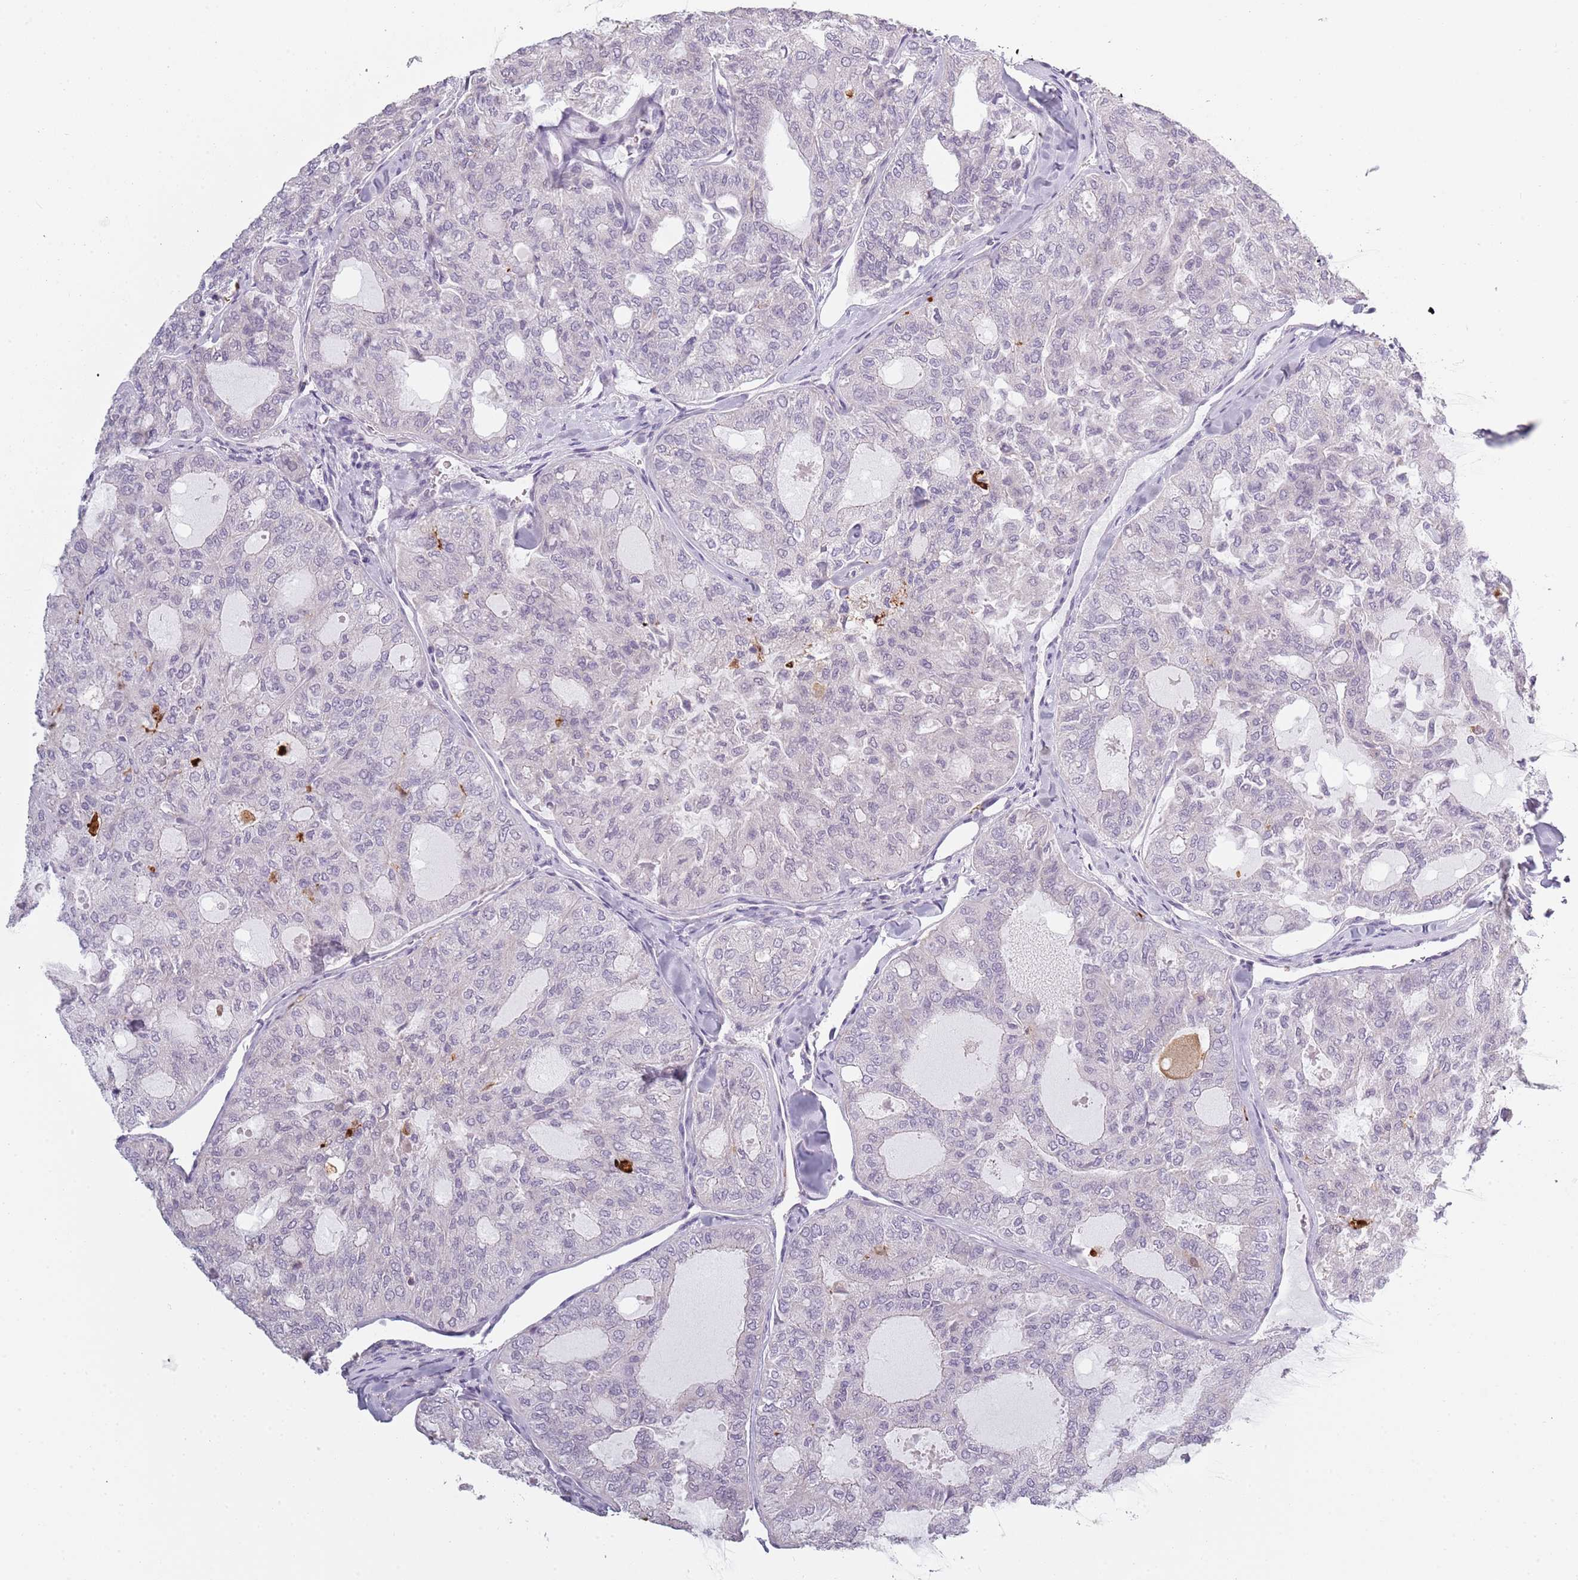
{"staining": {"intensity": "negative", "quantity": "none", "location": "none"}, "tissue": "thyroid cancer", "cell_type": "Tumor cells", "image_type": "cancer", "snomed": [{"axis": "morphology", "description": "Follicular adenoma carcinoma, NOS"}, {"axis": "topography", "description": "Thyroid gland"}], "caption": "Immunohistochemistry histopathology image of neoplastic tissue: human thyroid follicular adenoma carcinoma stained with DAB displays no significant protein expression in tumor cells.", "gene": "CC2D2B", "patient": {"sex": "male", "age": 75}}